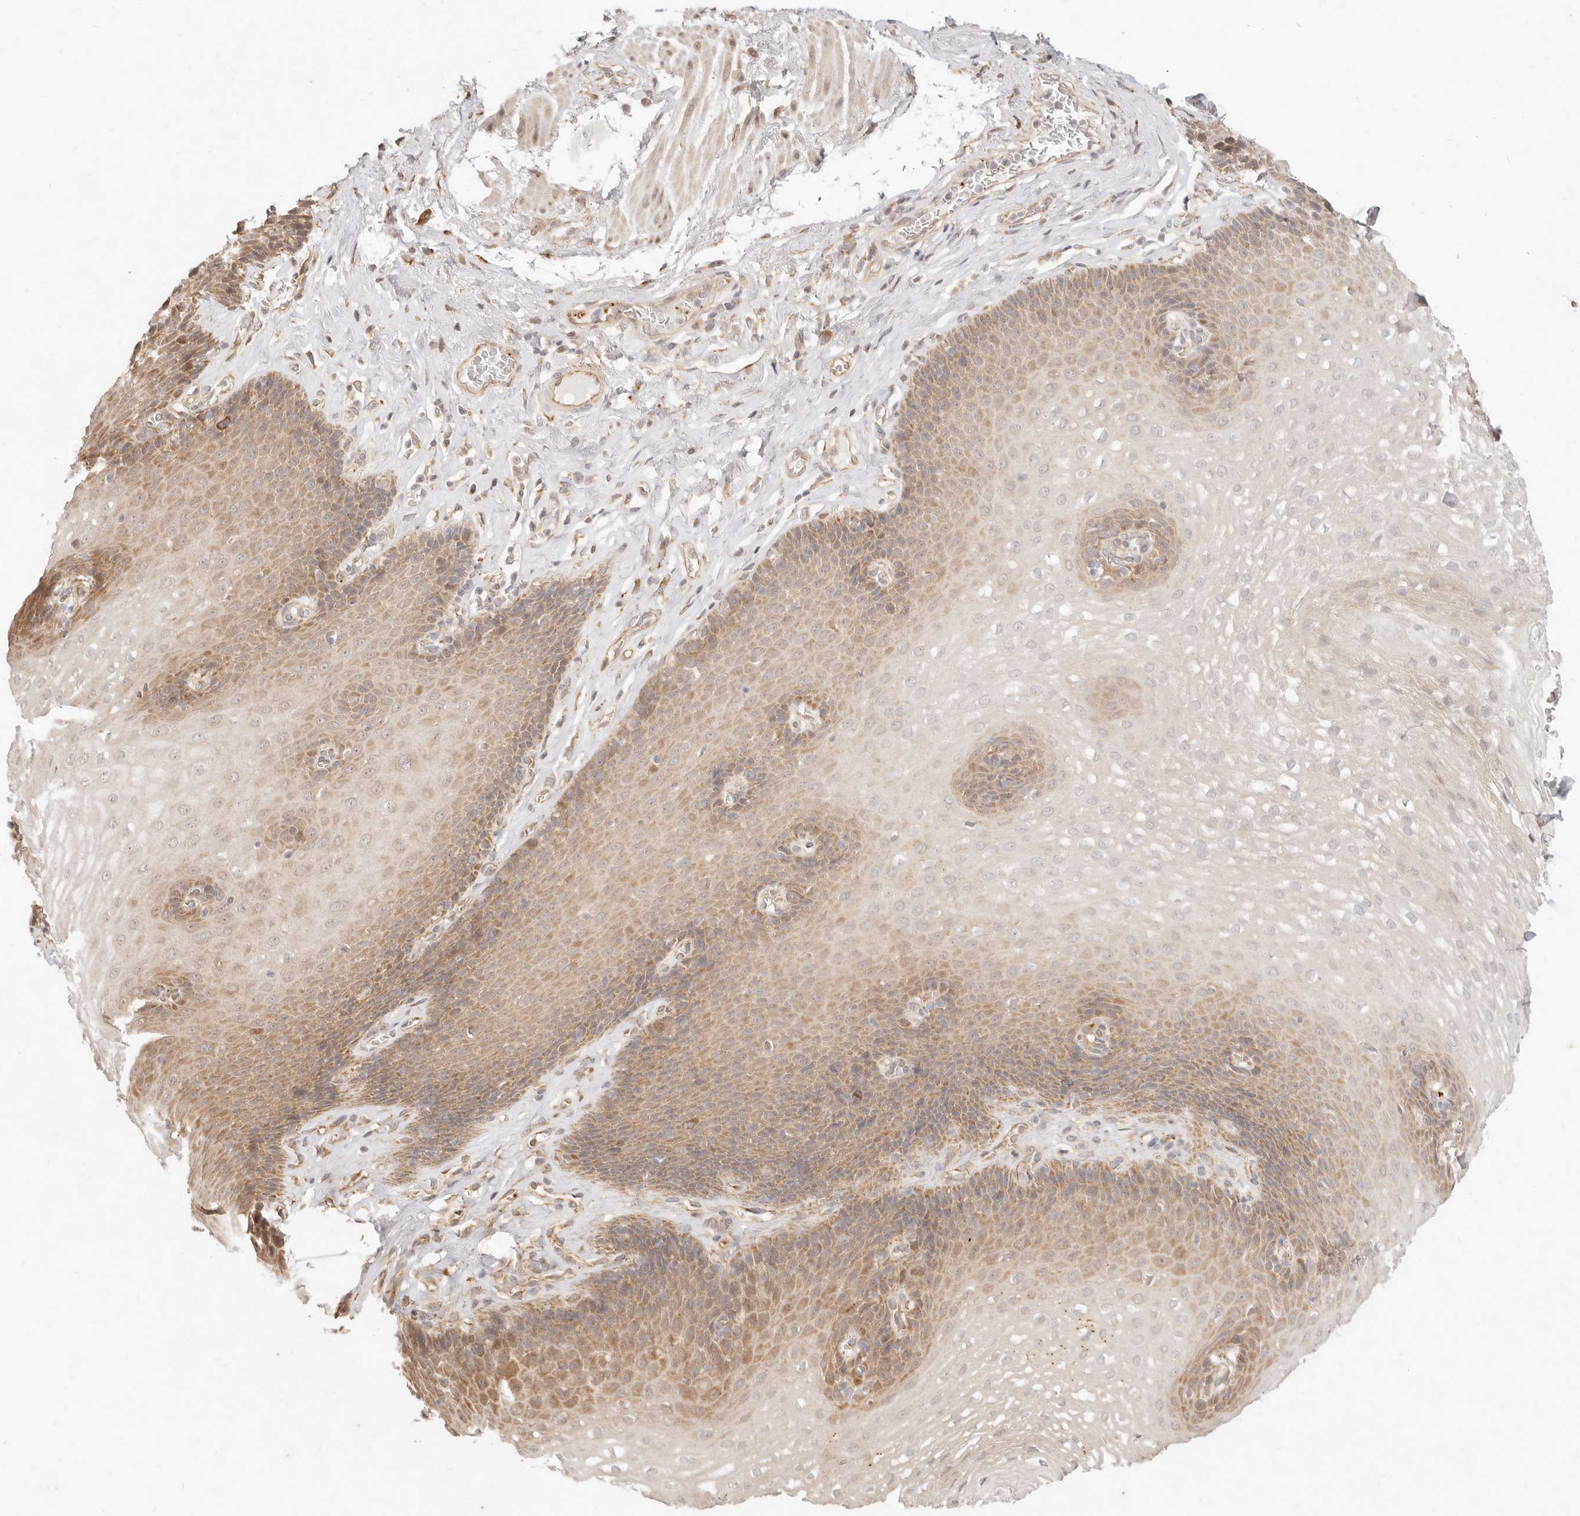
{"staining": {"intensity": "moderate", "quantity": "25%-75%", "location": "cytoplasmic/membranous"}, "tissue": "esophagus", "cell_type": "Squamous epithelial cells", "image_type": "normal", "snomed": [{"axis": "morphology", "description": "Normal tissue, NOS"}, {"axis": "topography", "description": "Esophagus"}], "caption": "Immunohistochemical staining of benign esophagus demonstrates moderate cytoplasmic/membranous protein staining in about 25%-75% of squamous epithelial cells.", "gene": "UBXN10", "patient": {"sex": "female", "age": 66}}